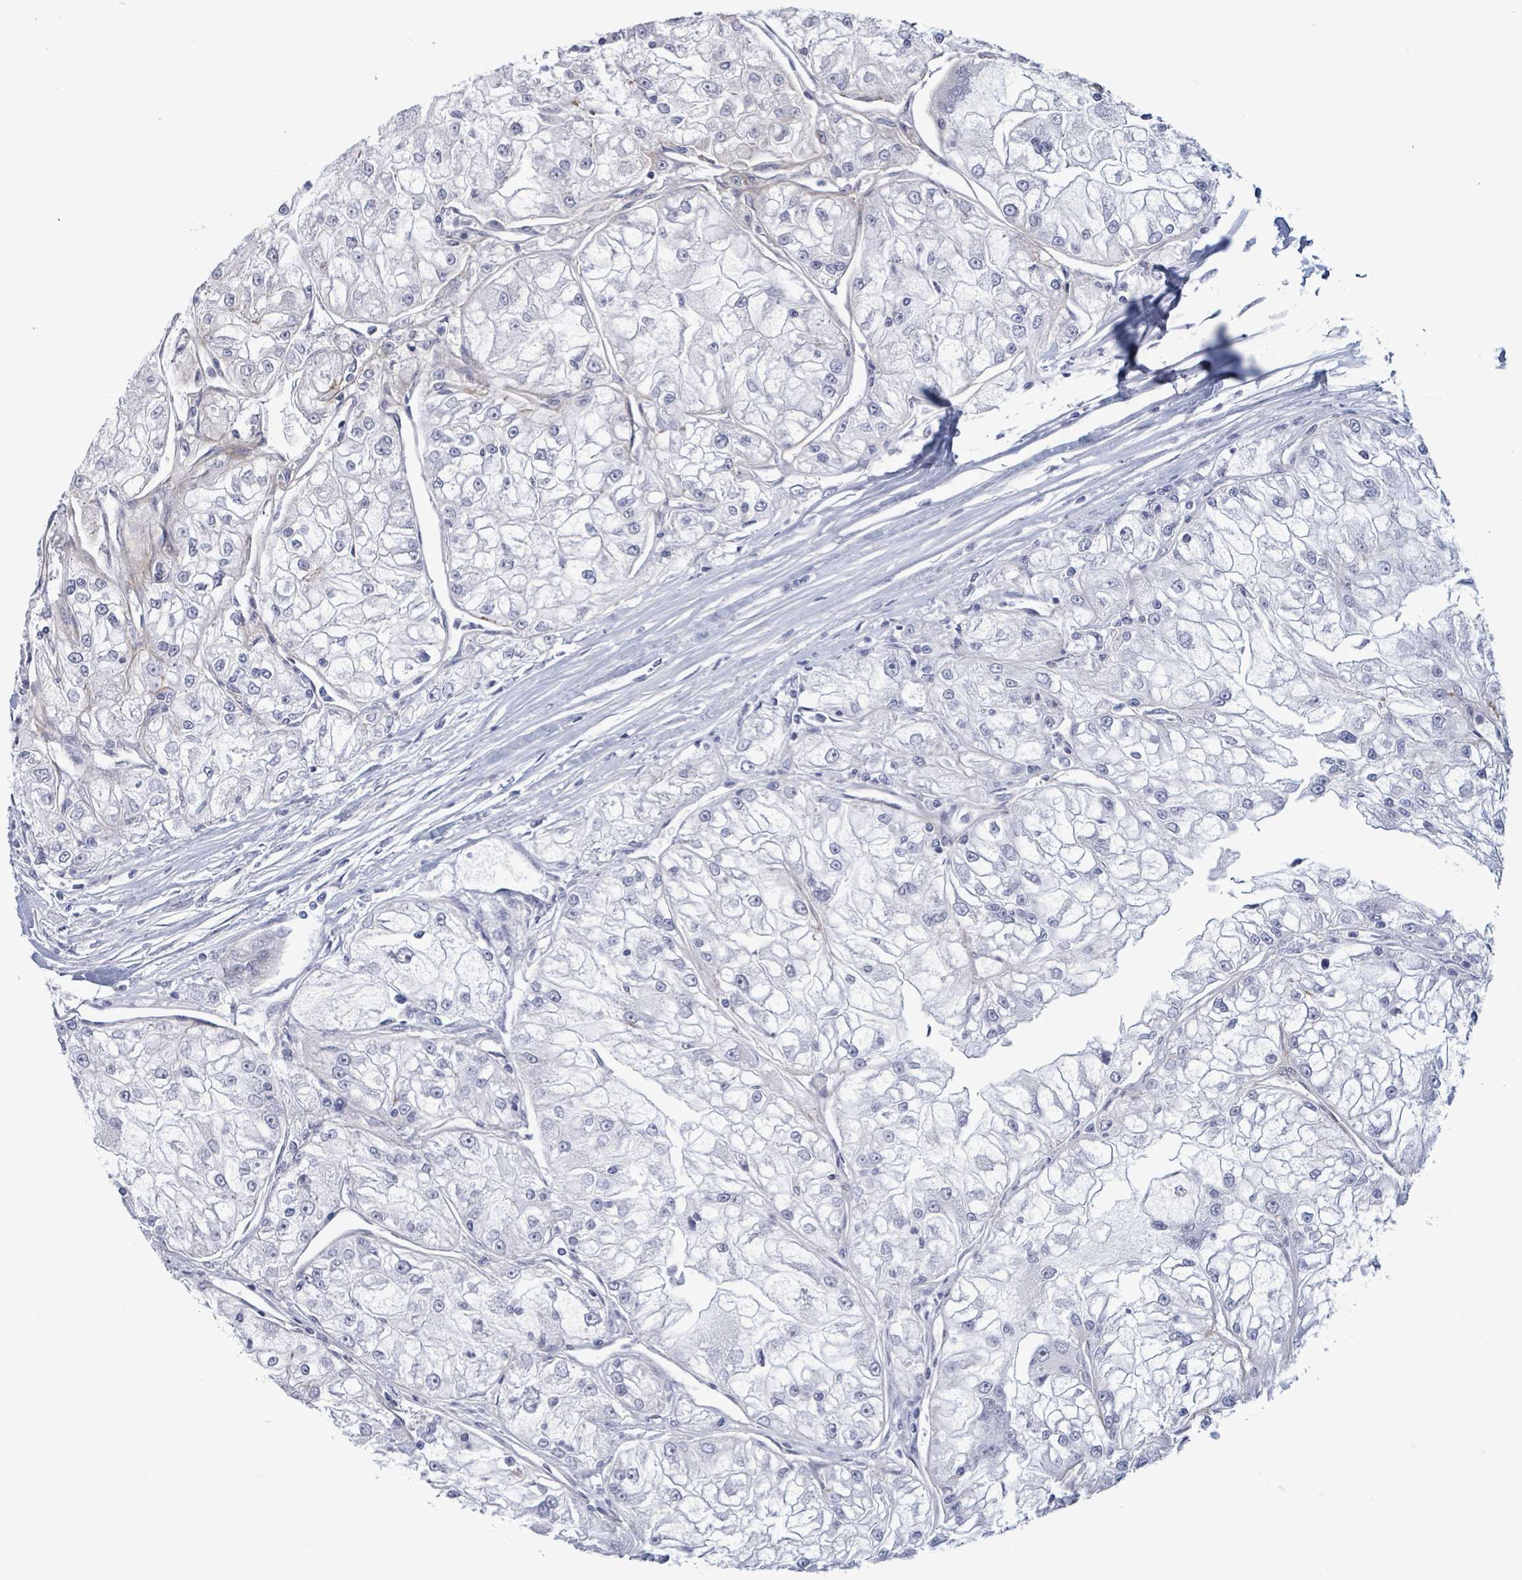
{"staining": {"intensity": "negative", "quantity": "none", "location": "none"}, "tissue": "renal cancer", "cell_type": "Tumor cells", "image_type": "cancer", "snomed": [{"axis": "morphology", "description": "Adenocarcinoma, NOS"}, {"axis": "topography", "description": "Kidney"}], "caption": "A photomicrograph of human renal cancer is negative for staining in tumor cells. (Immunohistochemistry, brightfield microscopy, high magnification).", "gene": "ZNF771", "patient": {"sex": "female", "age": 72}}